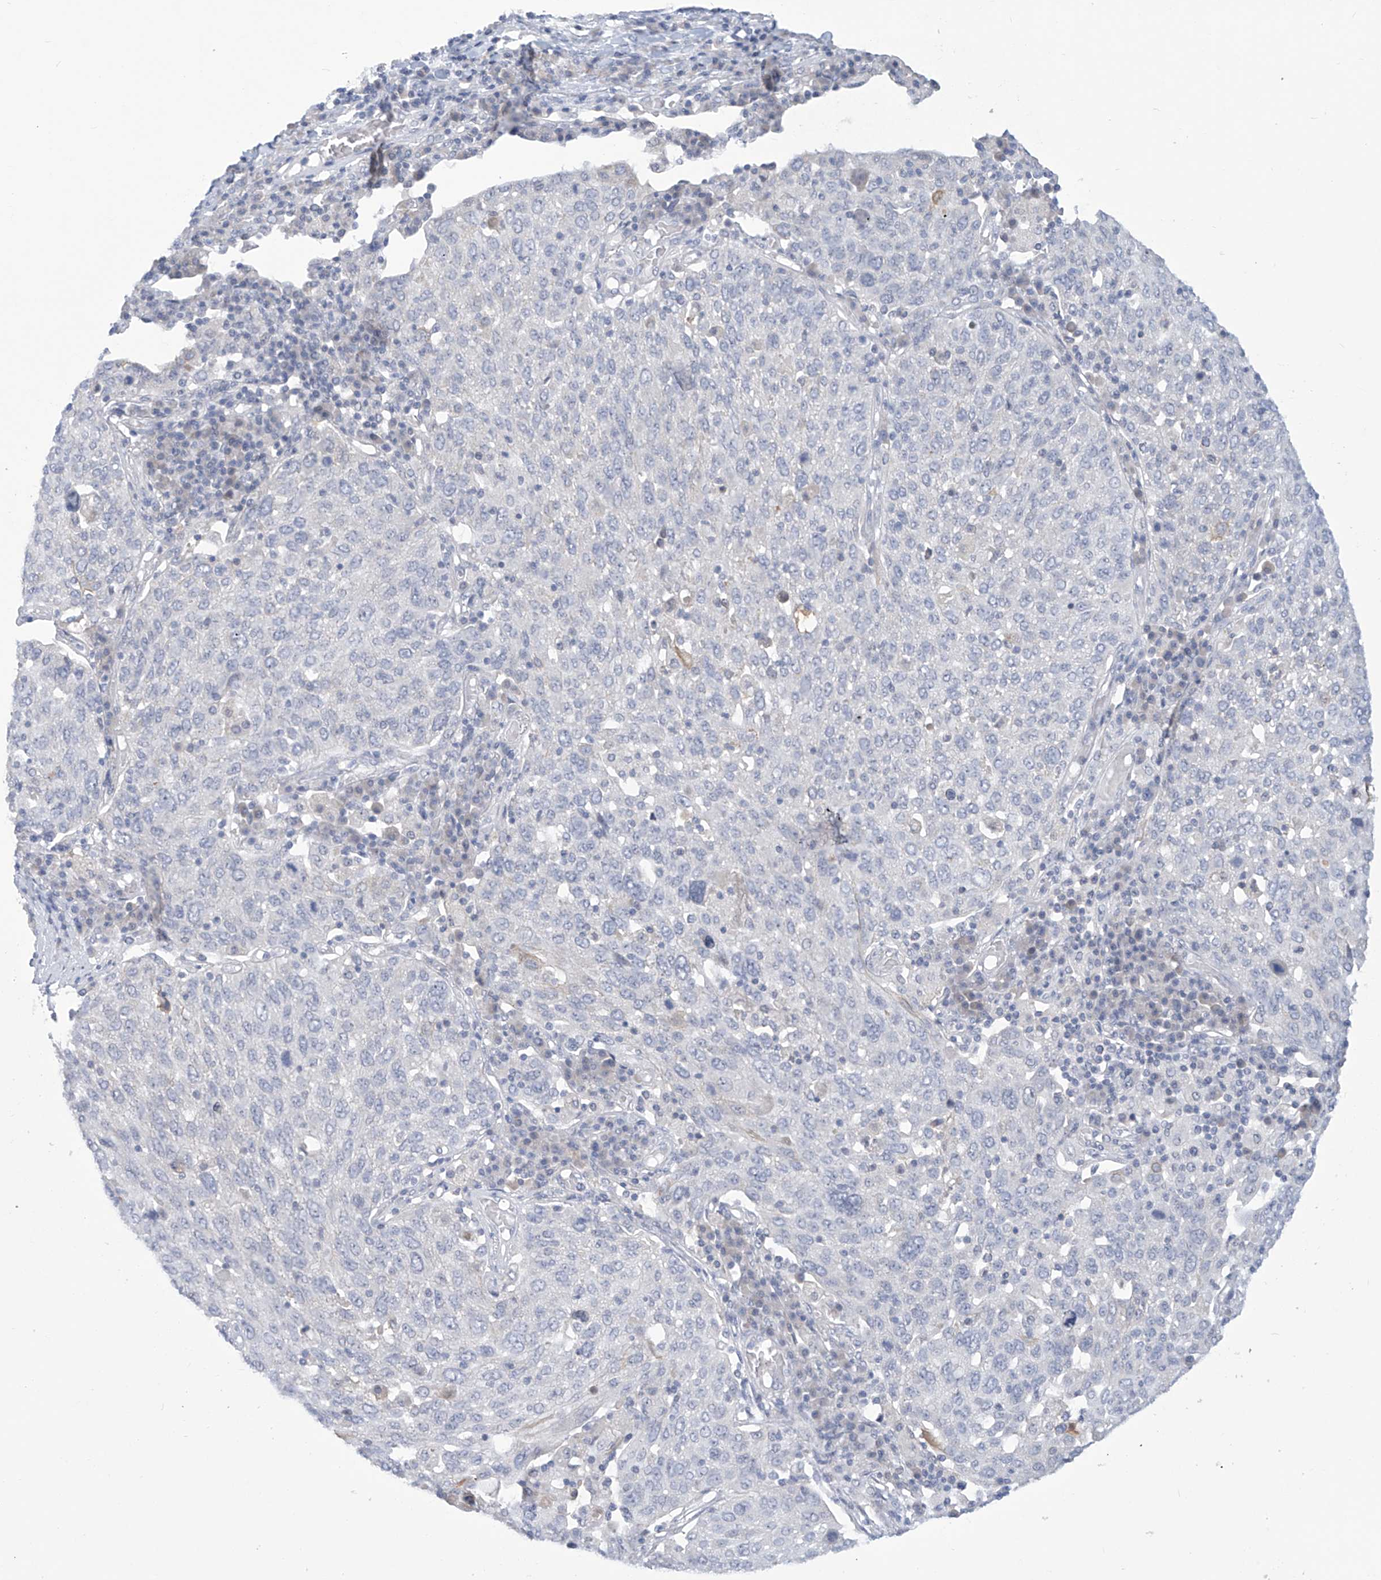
{"staining": {"intensity": "negative", "quantity": "none", "location": "none"}, "tissue": "lung cancer", "cell_type": "Tumor cells", "image_type": "cancer", "snomed": [{"axis": "morphology", "description": "Squamous cell carcinoma, NOS"}, {"axis": "topography", "description": "Lung"}], "caption": "Tumor cells show no significant protein positivity in lung cancer.", "gene": "IBA57", "patient": {"sex": "male", "age": 65}}